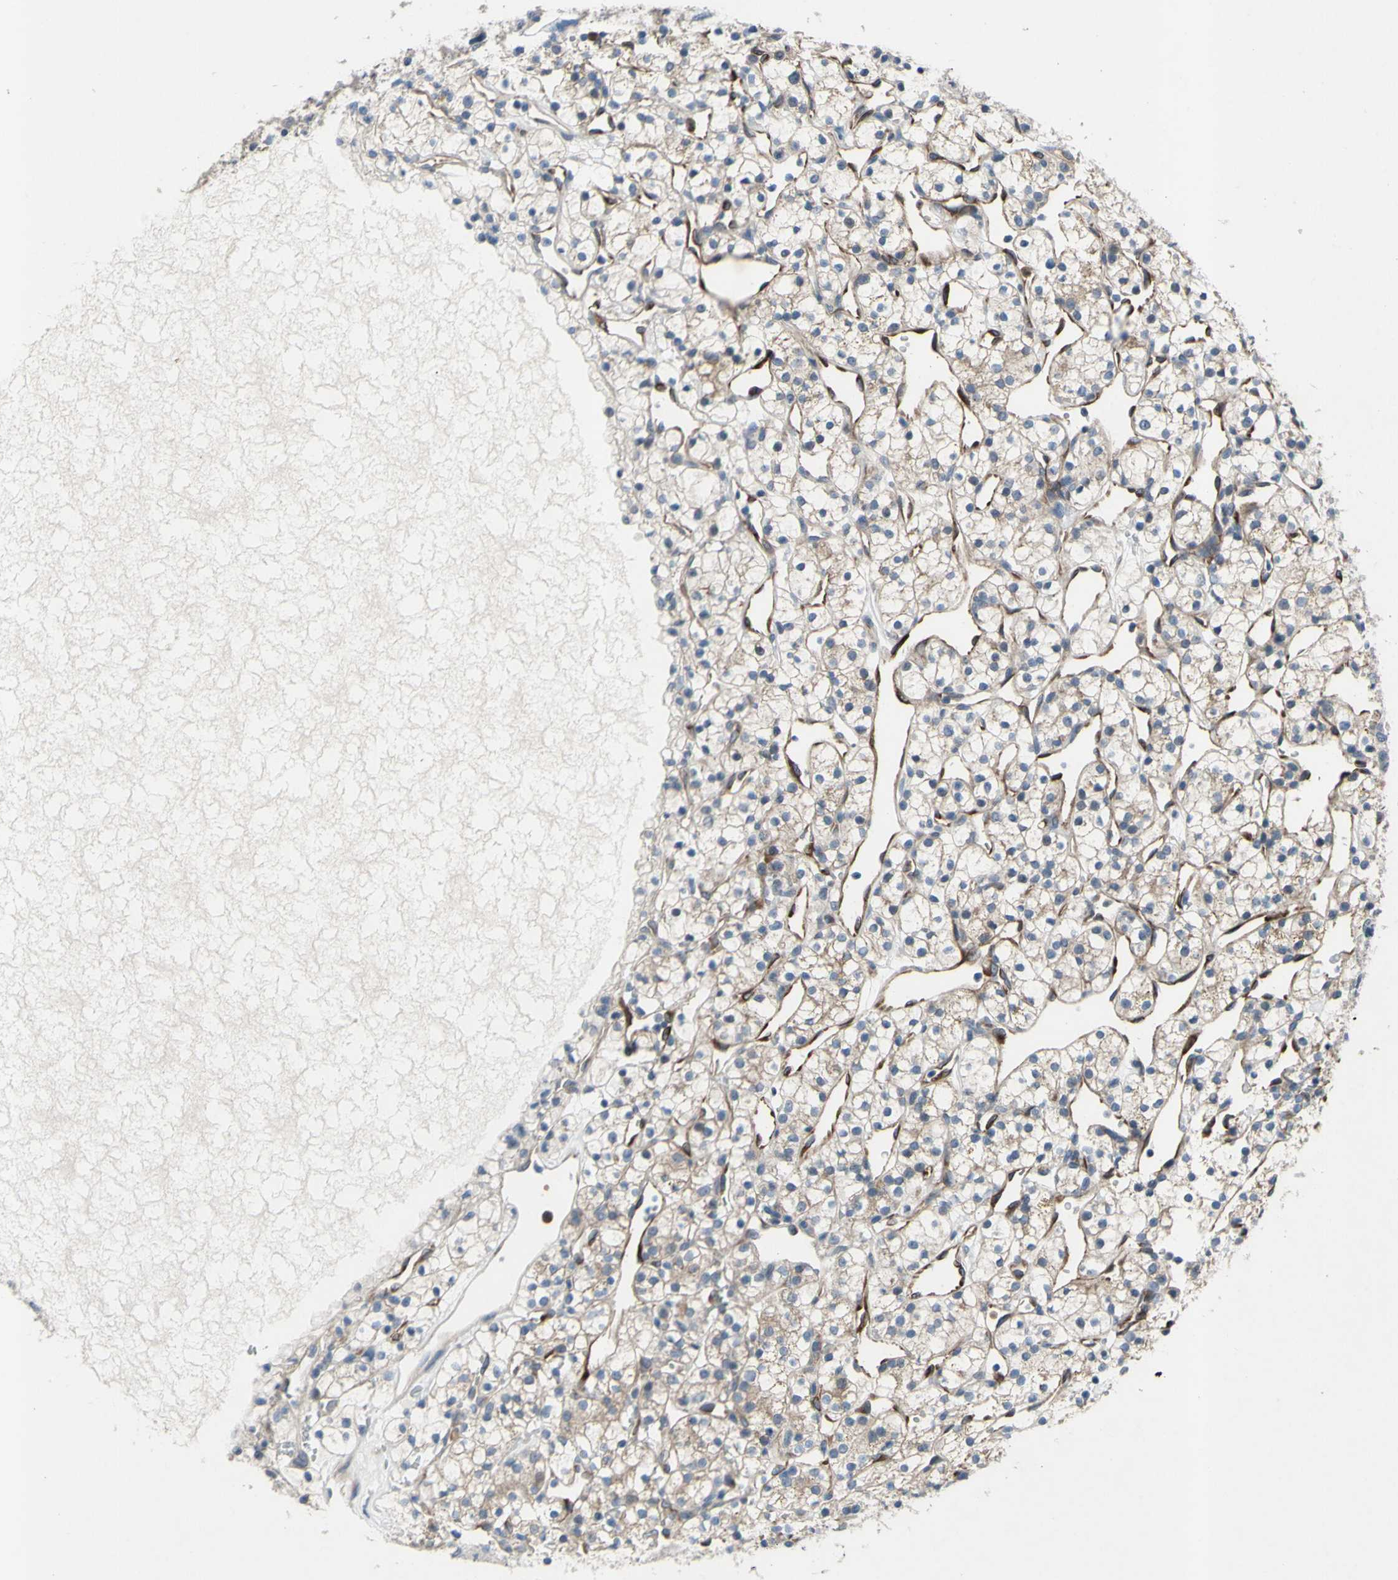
{"staining": {"intensity": "moderate", "quantity": ">75%", "location": "cytoplasmic/membranous"}, "tissue": "renal cancer", "cell_type": "Tumor cells", "image_type": "cancer", "snomed": [{"axis": "morphology", "description": "Adenocarcinoma, NOS"}, {"axis": "topography", "description": "Kidney"}], "caption": "Human renal adenocarcinoma stained with a protein marker demonstrates moderate staining in tumor cells.", "gene": "GRAMD2B", "patient": {"sex": "female", "age": 60}}